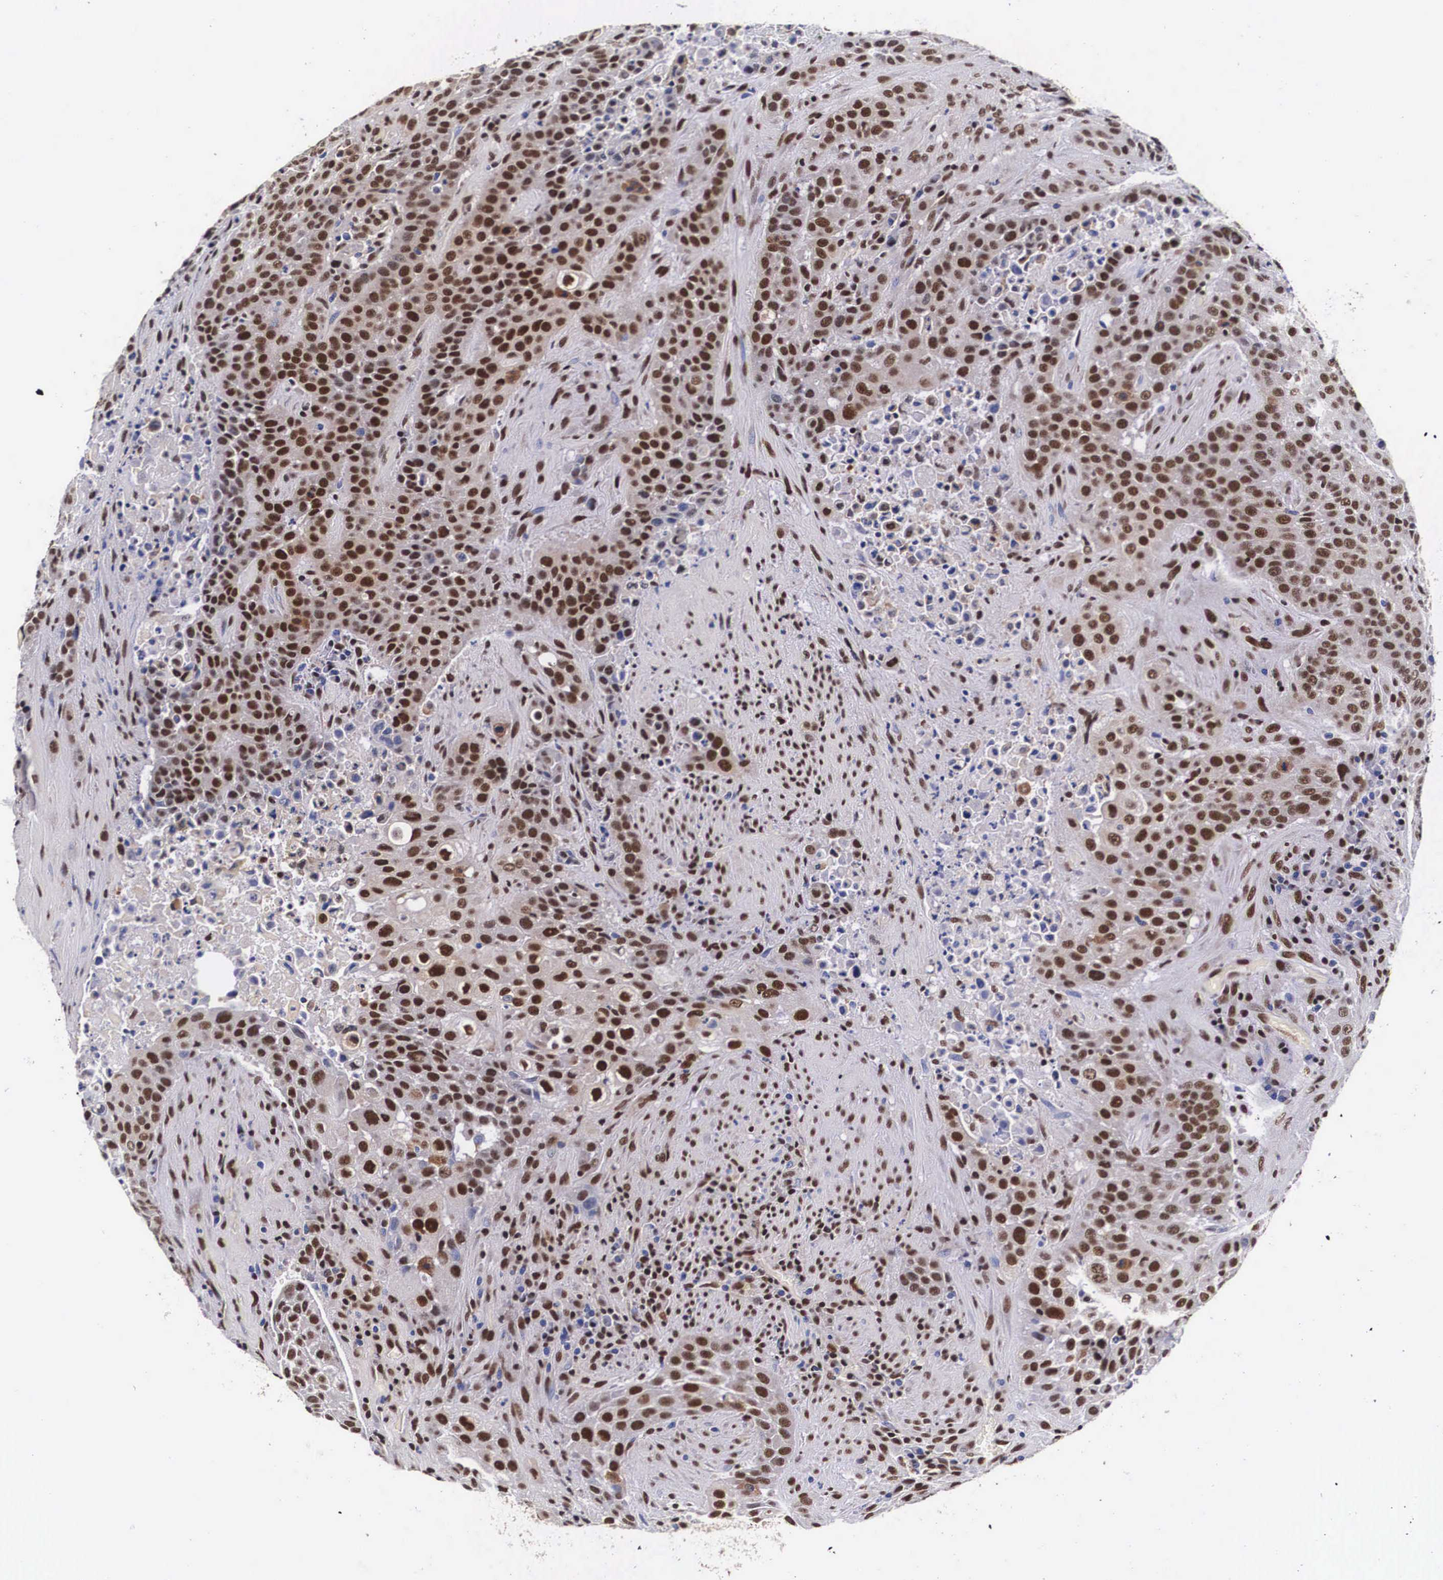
{"staining": {"intensity": "moderate", "quantity": ">75%", "location": "nuclear"}, "tissue": "urothelial cancer", "cell_type": "Tumor cells", "image_type": "cancer", "snomed": [{"axis": "morphology", "description": "Urothelial carcinoma, High grade"}, {"axis": "topography", "description": "Urinary bladder"}], "caption": "This is an image of IHC staining of high-grade urothelial carcinoma, which shows moderate staining in the nuclear of tumor cells.", "gene": "PABPN1", "patient": {"sex": "male", "age": 74}}